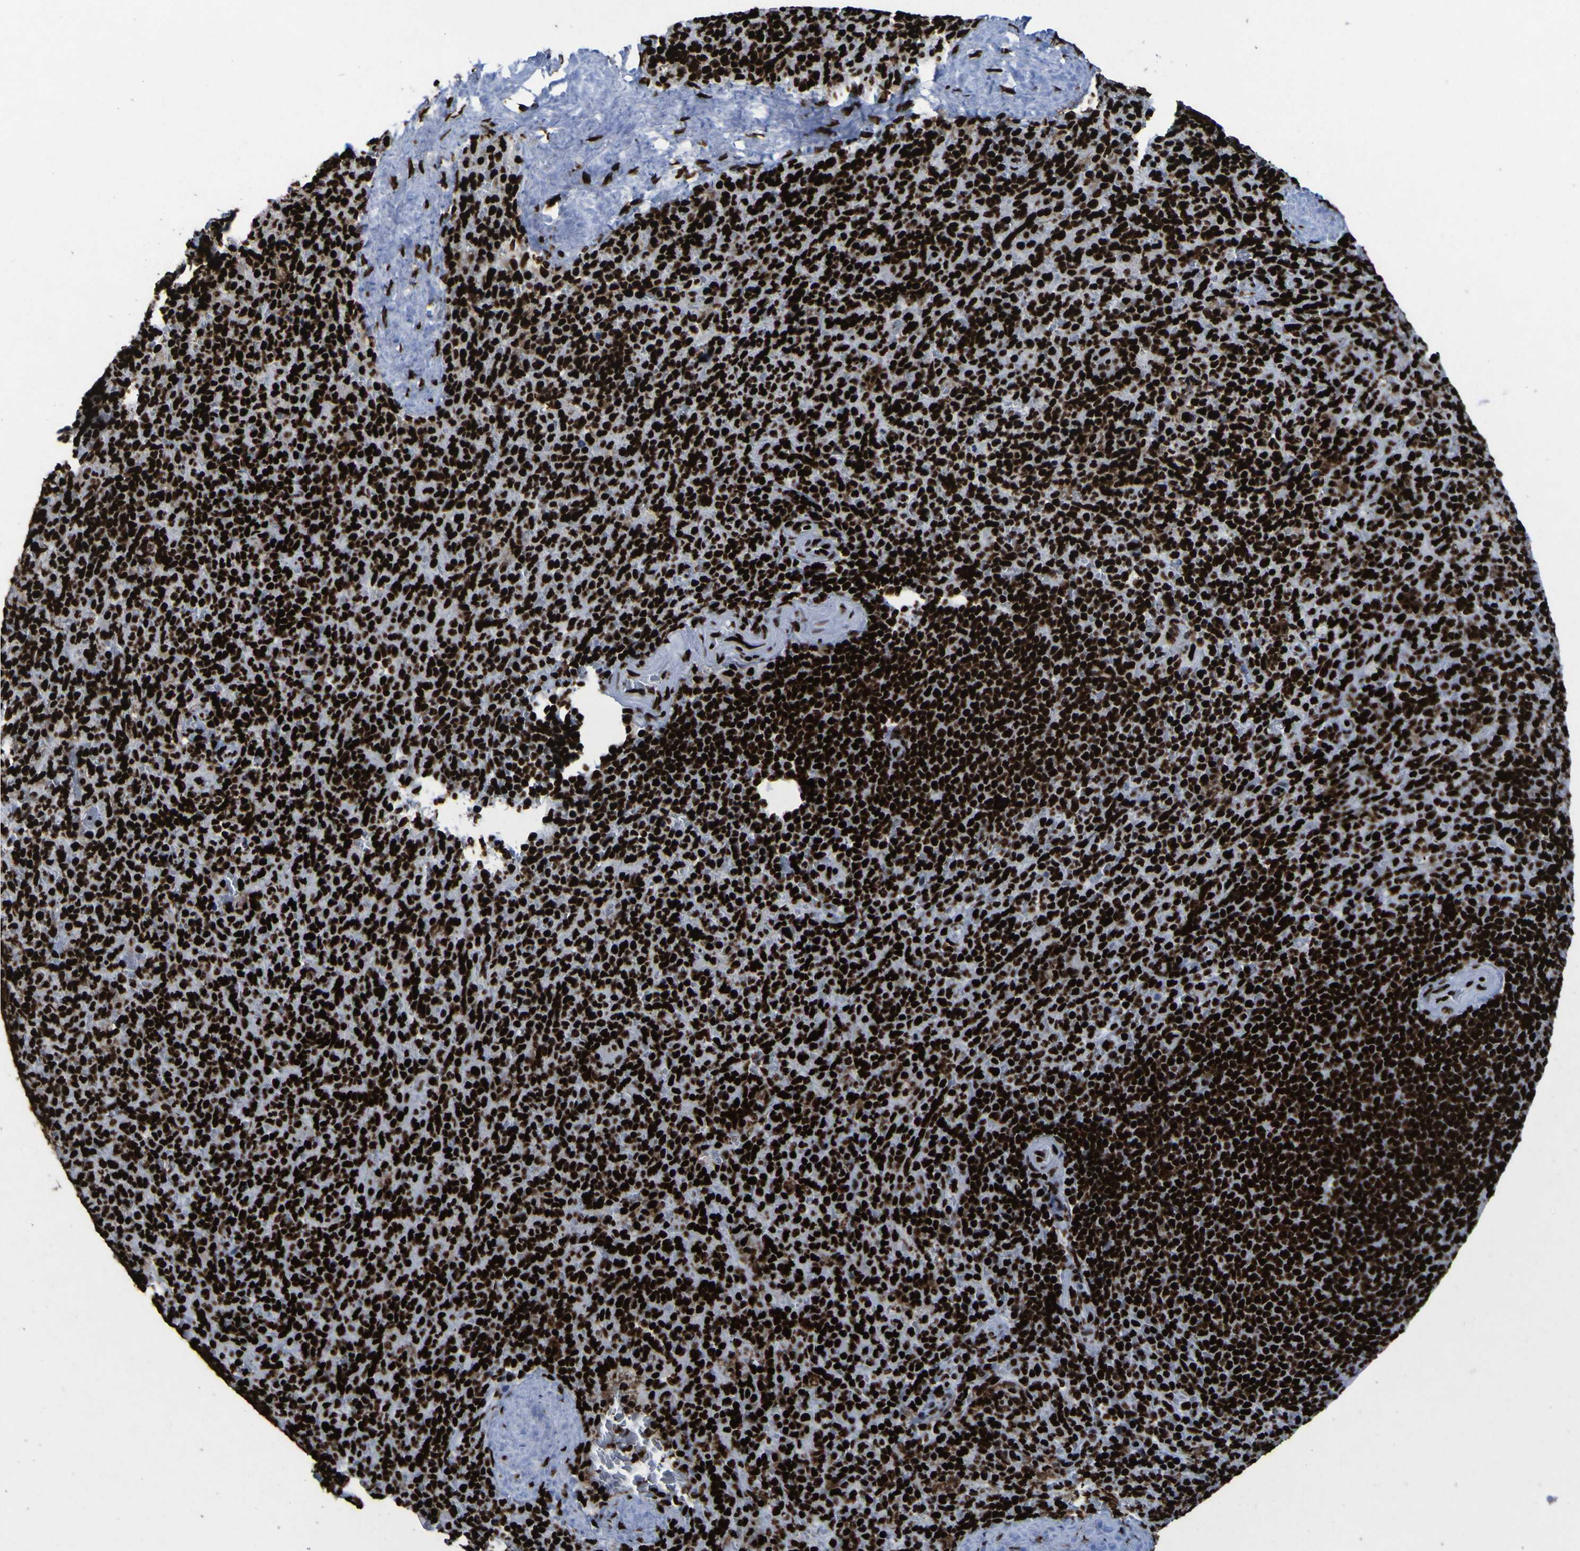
{"staining": {"intensity": "strong", "quantity": ">75%", "location": "nuclear"}, "tissue": "spleen", "cell_type": "Cells in red pulp", "image_type": "normal", "snomed": [{"axis": "morphology", "description": "Normal tissue, NOS"}, {"axis": "topography", "description": "Spleen"}], "caption": "Normal spleen shows strong nuclear expression in approximately >75% of cells in red pulp.", "gene": "NPM1", "patient": {"sex": "male", "age": 36}}